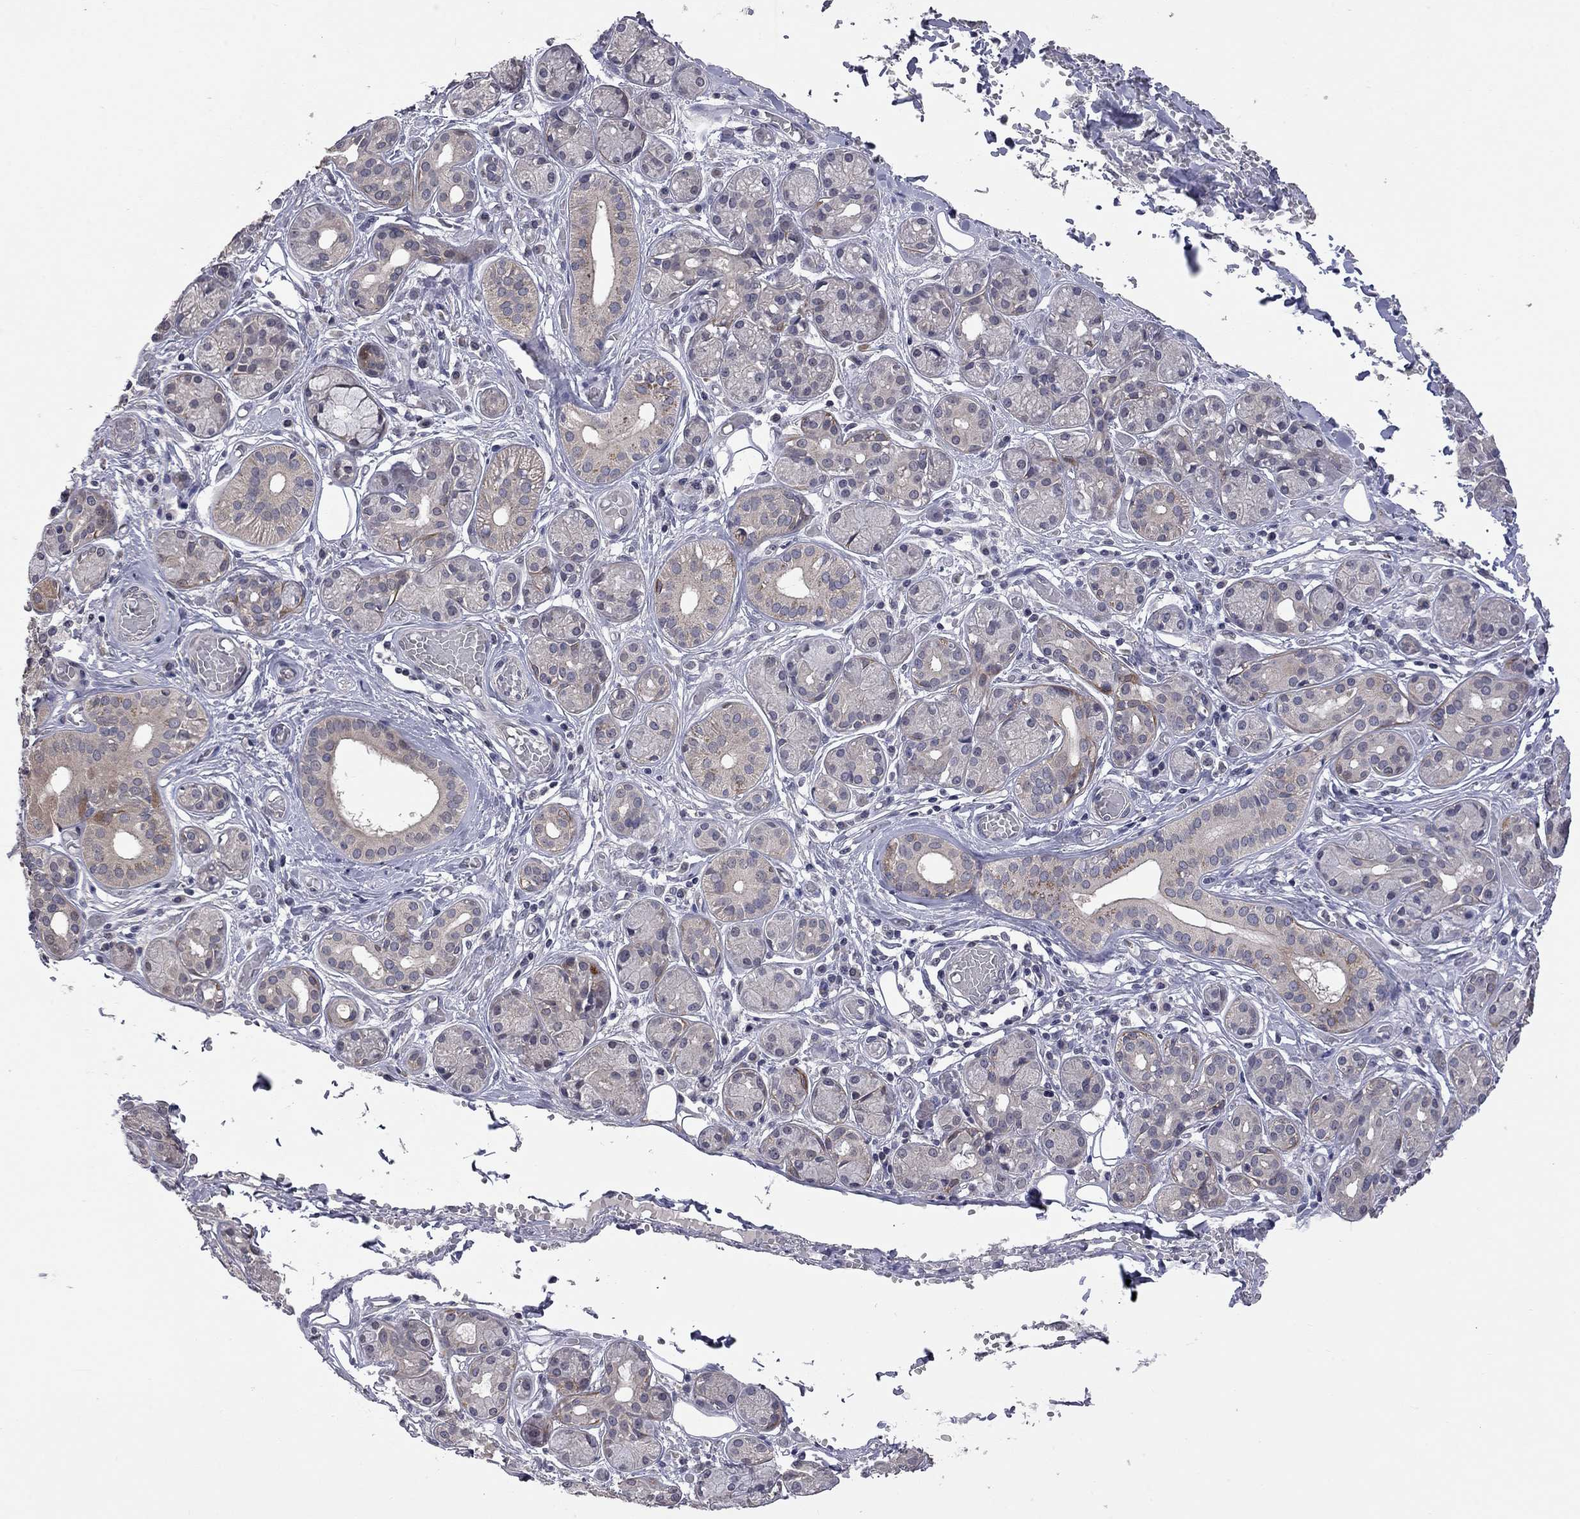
{"staining": {"intensity": "weak", "quantity": "<25%", "location": "cytoplasmic/membranous"}, "tissue": "salivary gland", "cell_type": "Glandular cells", "image_type": "normal", "snomed": [{"axis": "morphology", "description": "Normal tissue, NOS"}, {"axis": "topography", "description": "Salivary gland"}, {"axis": "topography", "description": "Peripheral nerve tissue"}], "caption": "Immunohistochemistry (IHC) of unremarkable human salivary gland shows no positivity in glandular cells.", "gene": "FABP12", "patient": {"sex": "male", "age": 71}}